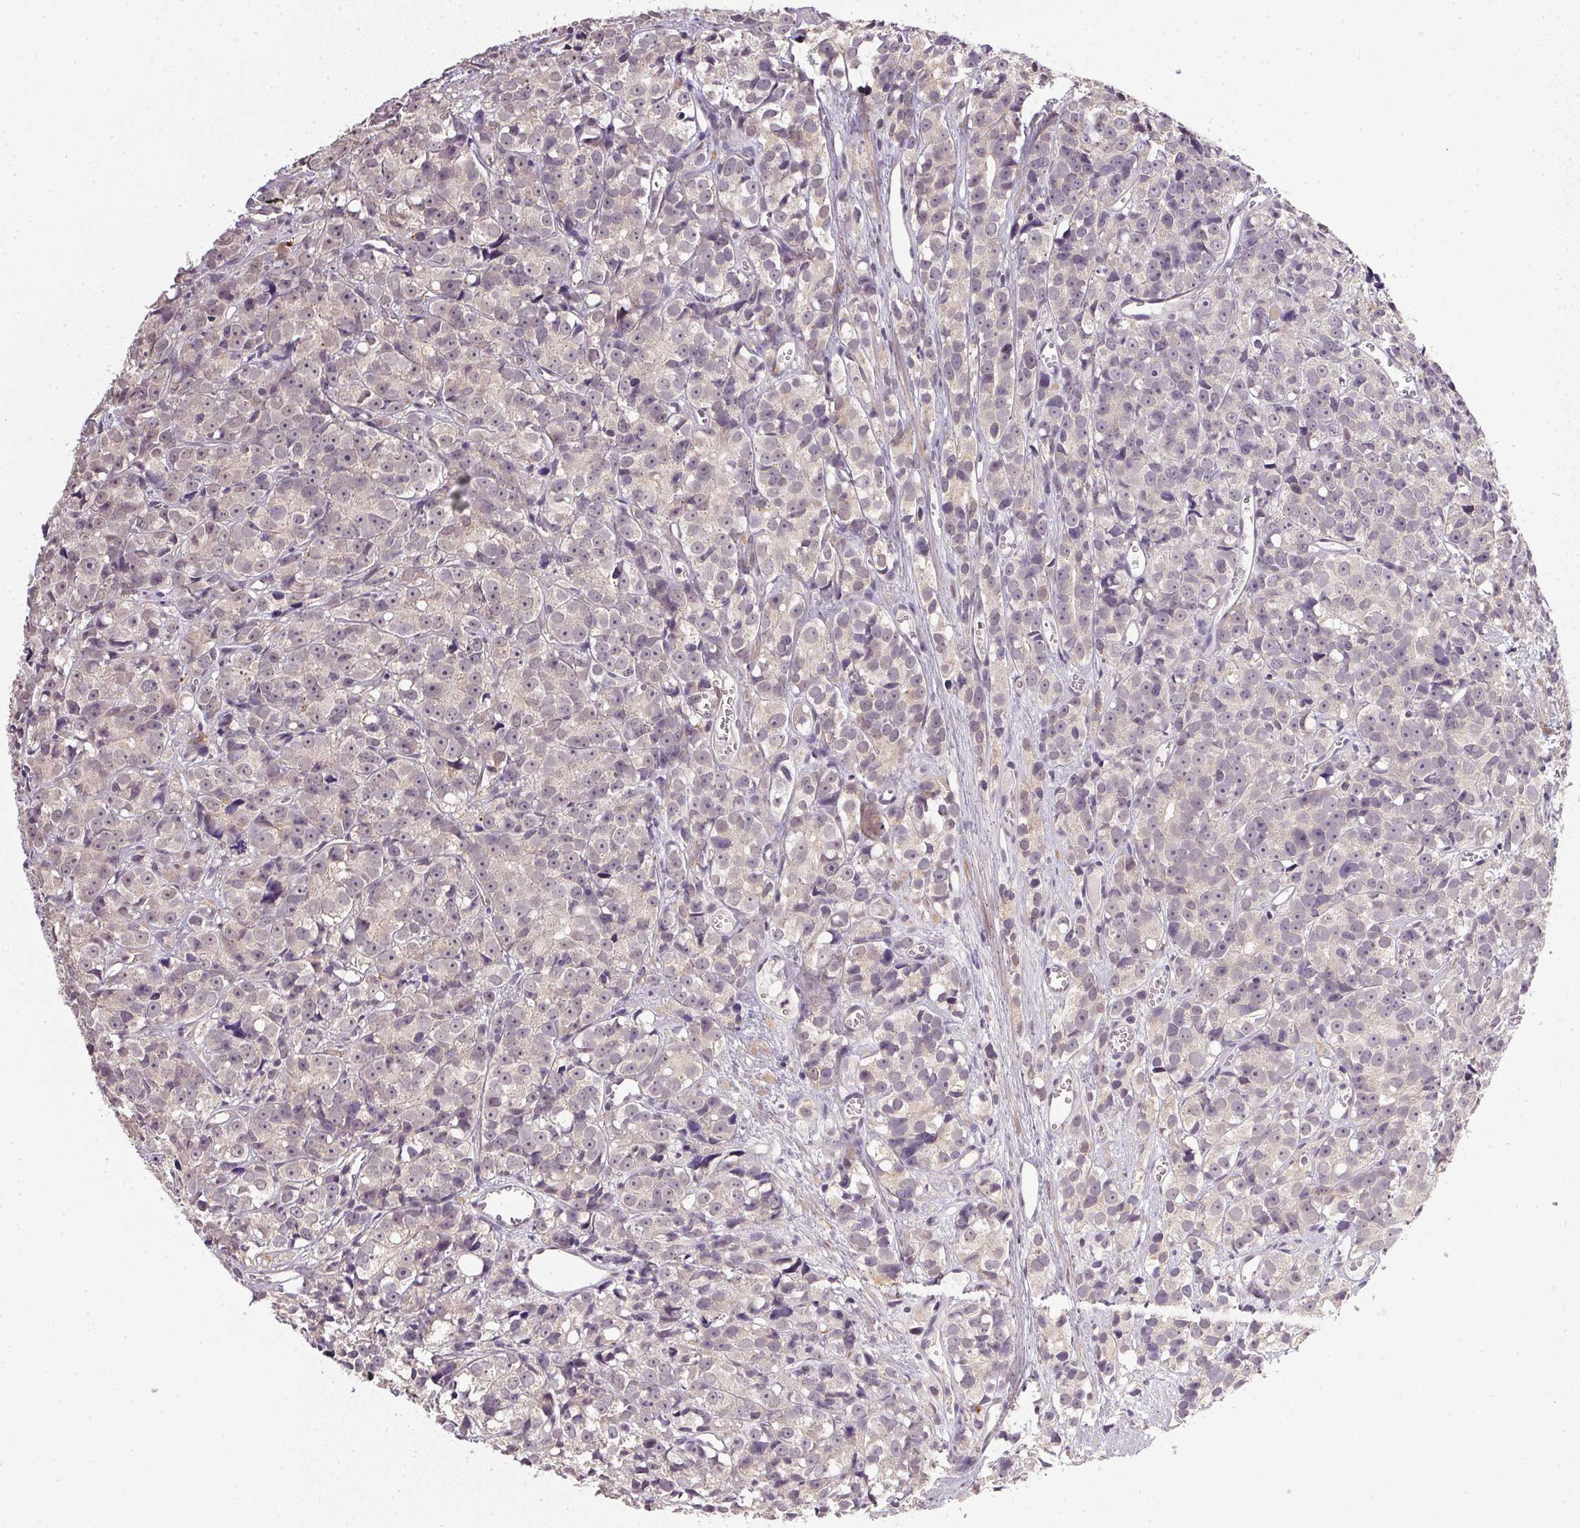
{"staining": {"intensity": "weak", "quantity": "<25%", "location": "cytoplasmic/membranous"}, "tissue": "prostate cancer", "cell_type": "Tumor cells", "image_type": "cancer", "snomed": [{"axis": "morphology", "description": "Adenocarcinoma, High grade"}, {"axis": "topography", "description": "Prostate"}], "caption": "This is an immunohistochemistry (IHC) image of prostate adenocarcinoma (high-grade). There is no positivity in tumor cells.", "gene": "PPP4R4", "patient": {"sex": "male", "age": 77}}